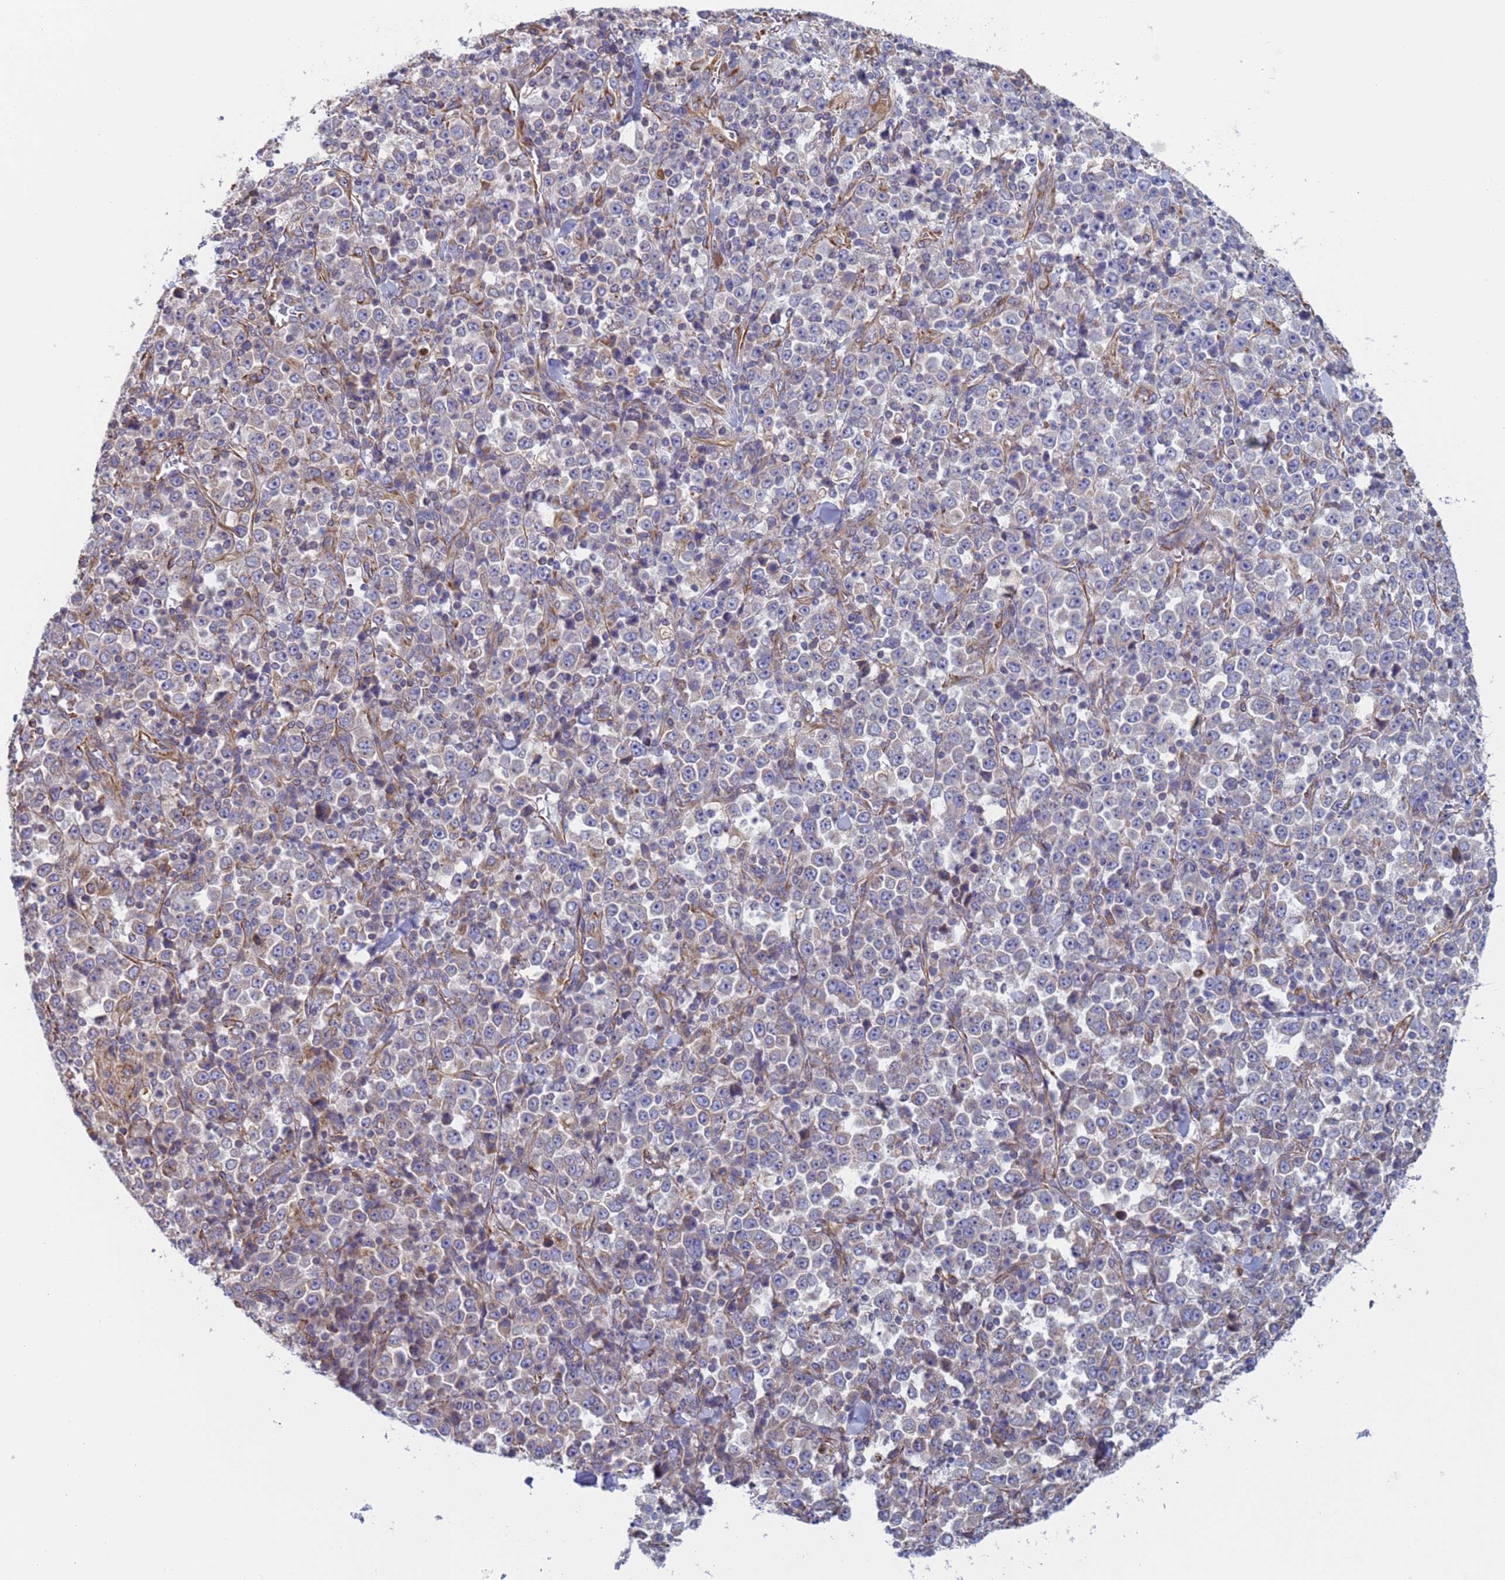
{"staining": {"intensity": "weak", "quantity": "<25%", "location": "cytoplasmic/membranous"}, "tissue": "stomach cancer", "cell_type": "Tumor cells", "image_type": "cancer", "snomed": [{"axis": "morphology", "description": "Normal tissue, NOS"}, {"axis": "morphology", "description": "Adenocarcinoma, NOS"}, {"axis": "topography", "description": "Stomach, upper"}, {"axis": "topography", "description": "Stomach"}], "caption": "Protein analysis of adenocarcinoma (stomach) shows no significant expression in tumor cells.", "gene": "NUDT12", "patient": {"sex": "male", "age": 59}}